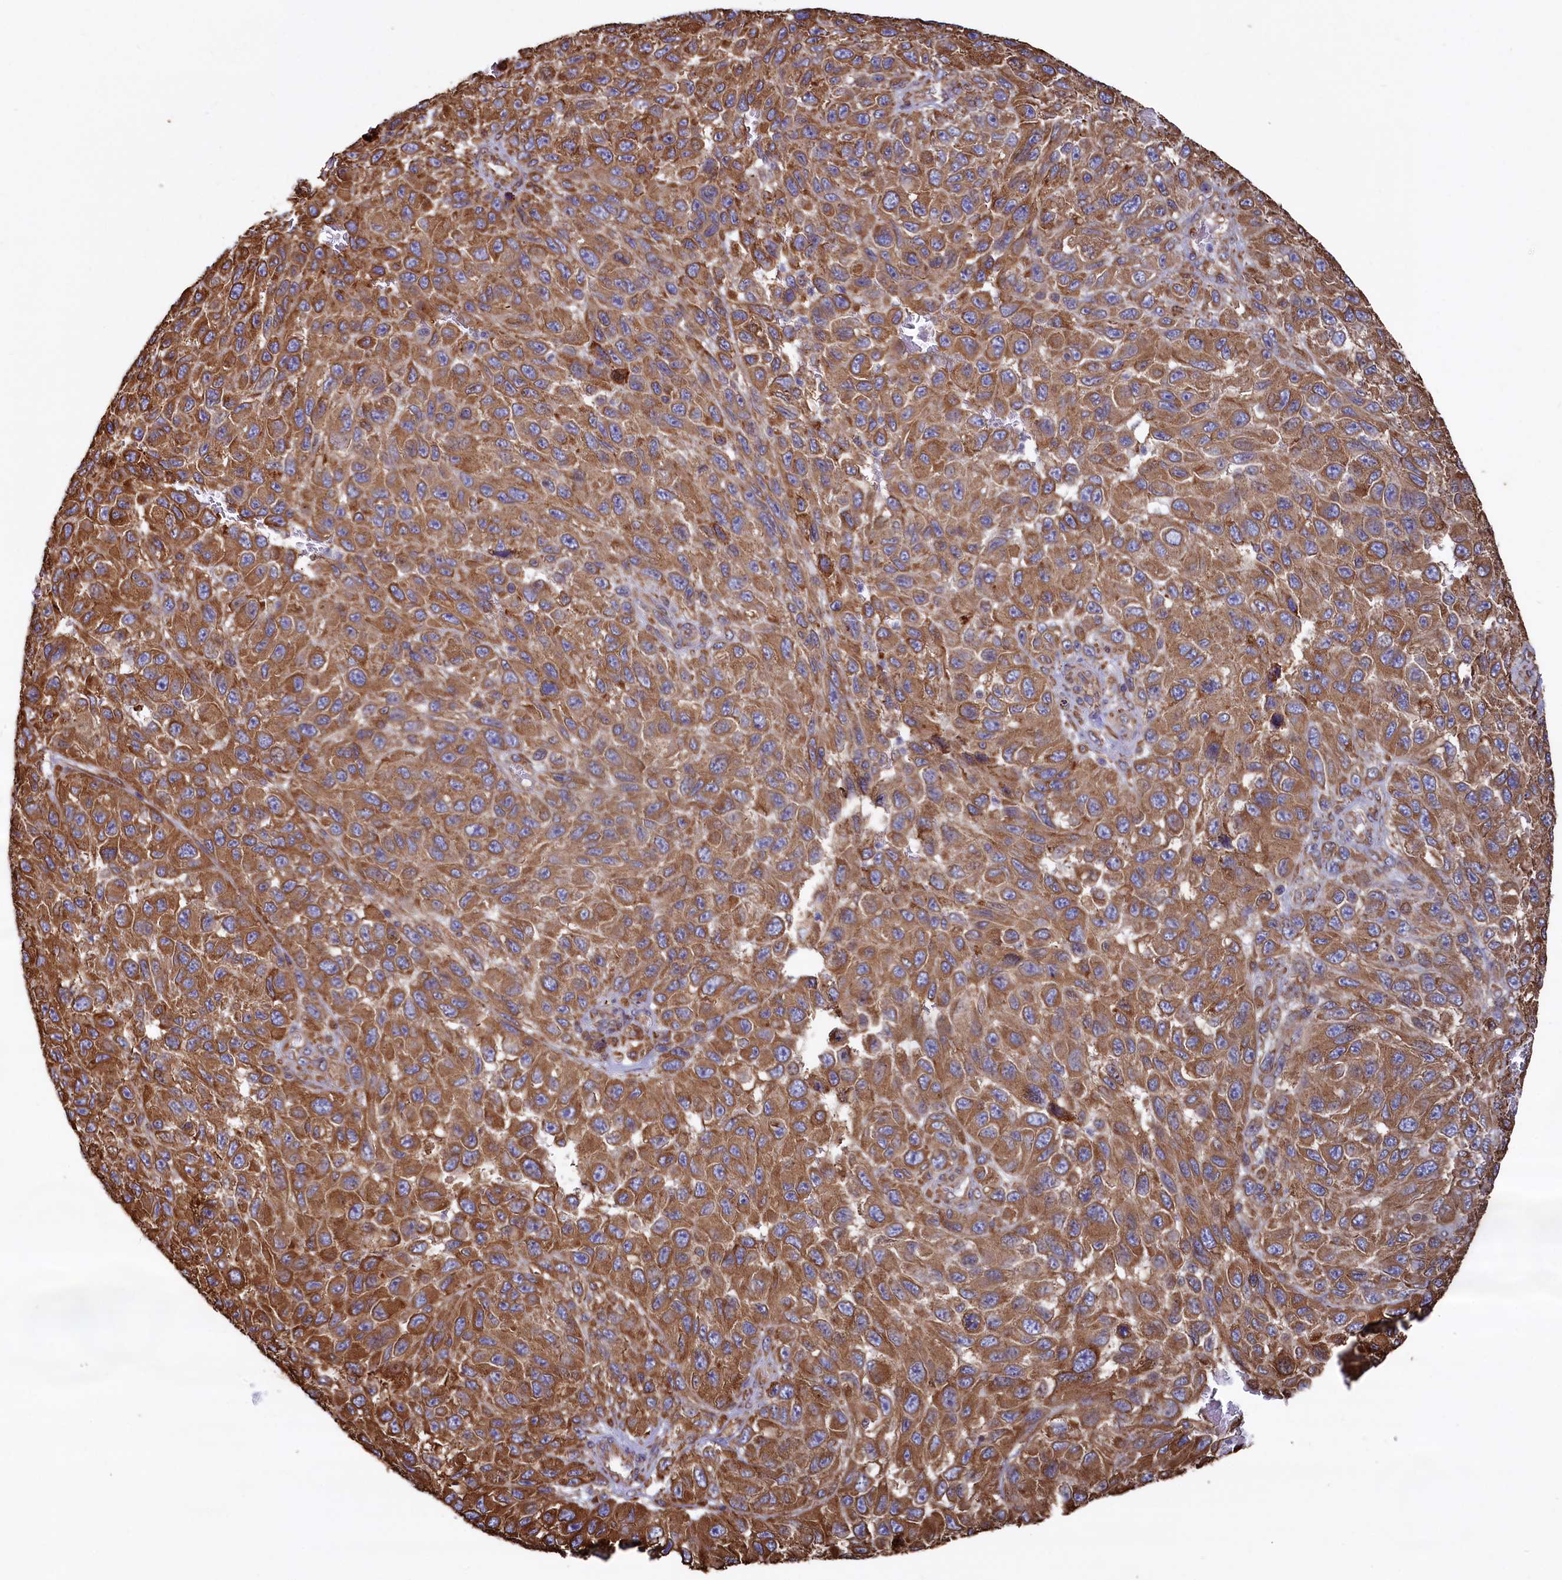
{"staining": {"intensity": "strong", "quantity": ">75%", "location": "cytoplasmic/membranous"}, "tissue": "melanoma", "cell_type": "Tumor cells", "image_type": "cancer", "snomed": [{"axis": "morphology", "description": "Normal tissue, NOS"}, {"axis": "morphology", "description": "Malignant melanoma, NOS"}, {"axis": "topography", "description": "Skin"}], "caption": "Immunohistochemical staining of human malignant melanoma displays high levels of strong cytoplasmic/membranous protein staining in about >75% of tumor cells.", "gene": "NEURL1B", "patient": {"sex": "female", "age": 96}}